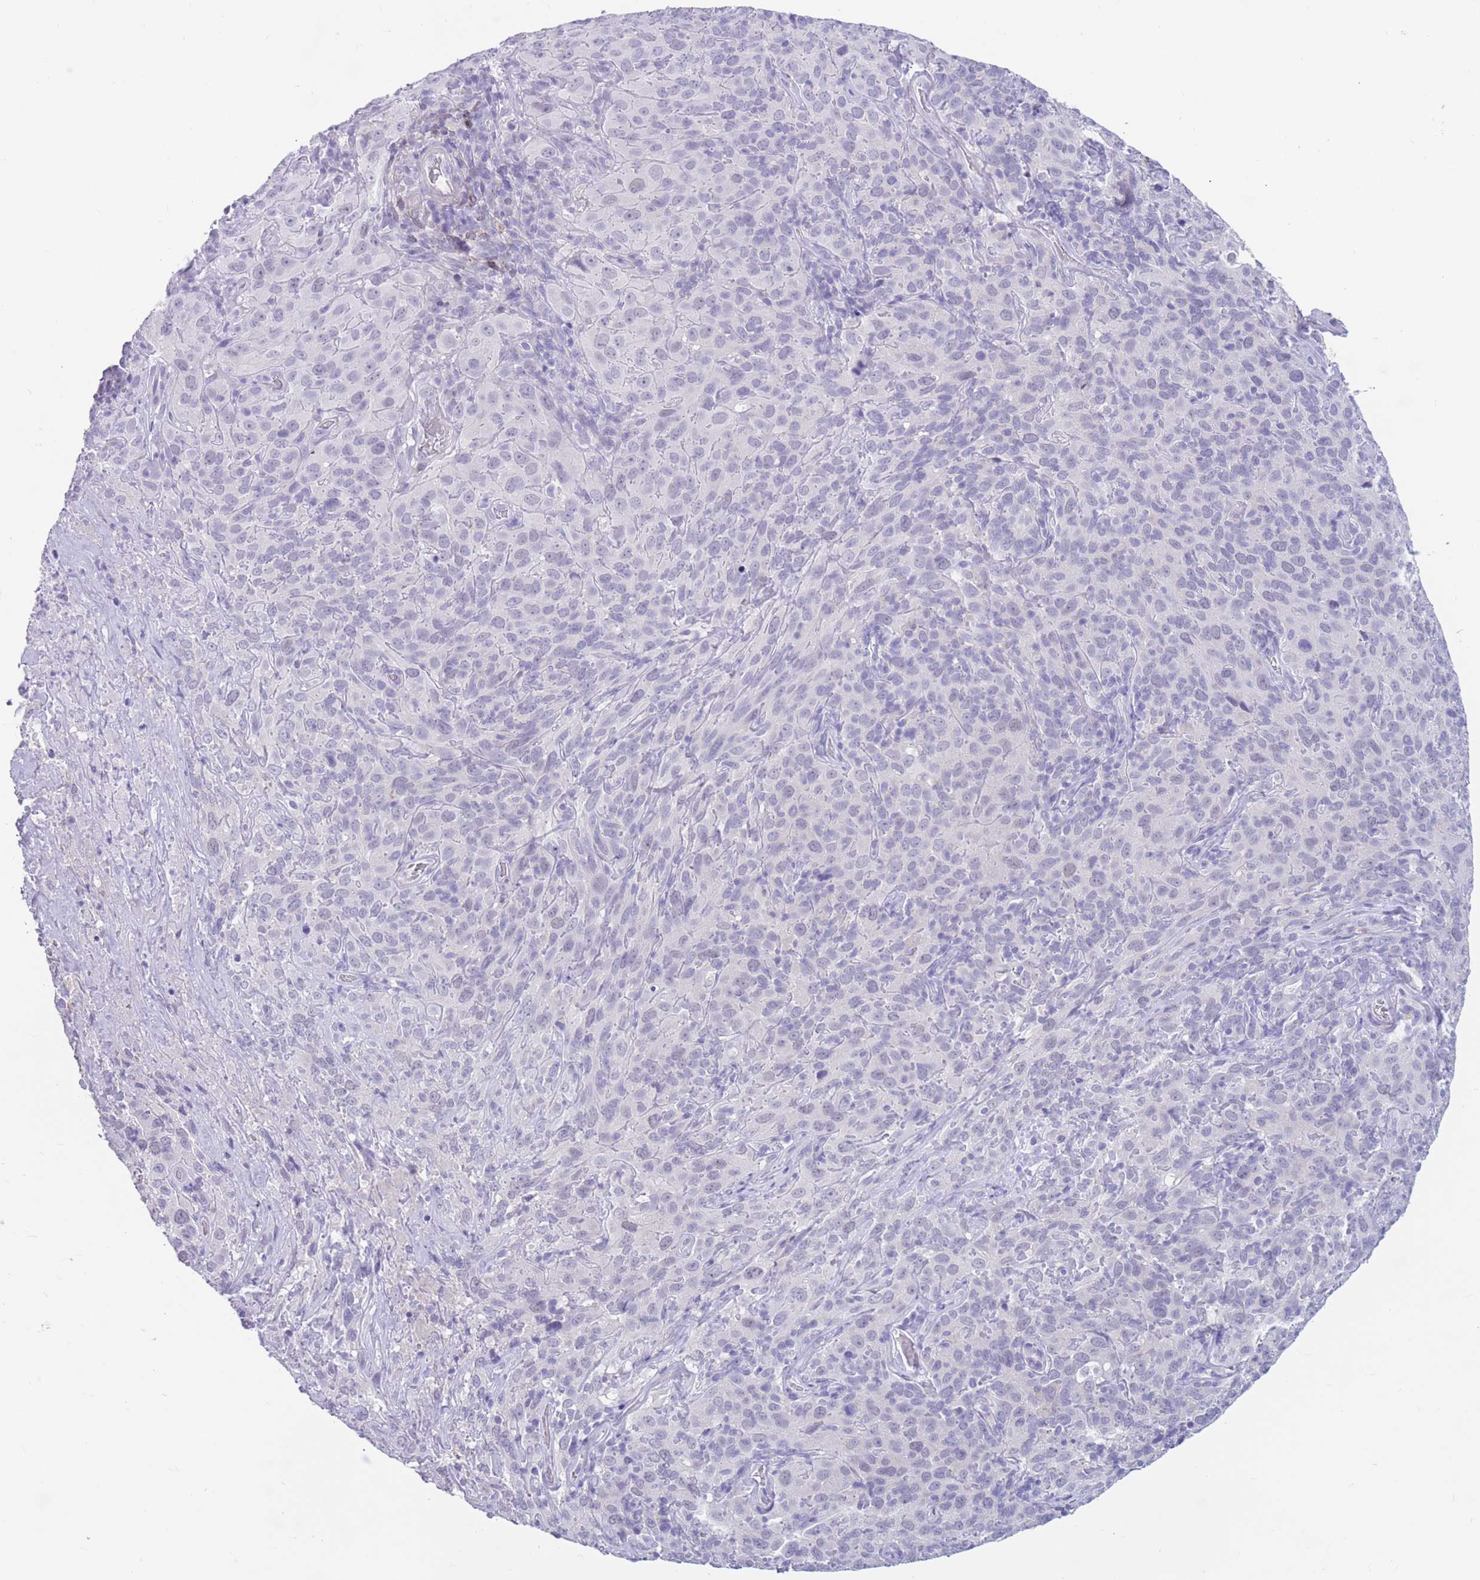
{"staining": {"intensity": "negative", "quantity": "none", "location": "none"}, "tissue": "cervical cancer", "cell_type": "Tumor cells", "image_type": "cancer", "snomed": [{"axis": "morphology", "description": "Squamous cell carcinoma, NOS"}, {"axis": "topography", "description": "Cervix"}], "caption": "Squamous cell carcinoma (cervical) was stained to show a protein in brown. There is no significant staining in tumor cells.", "gene": "DPYD", "patient": {"sex": "female", "age": 51}}